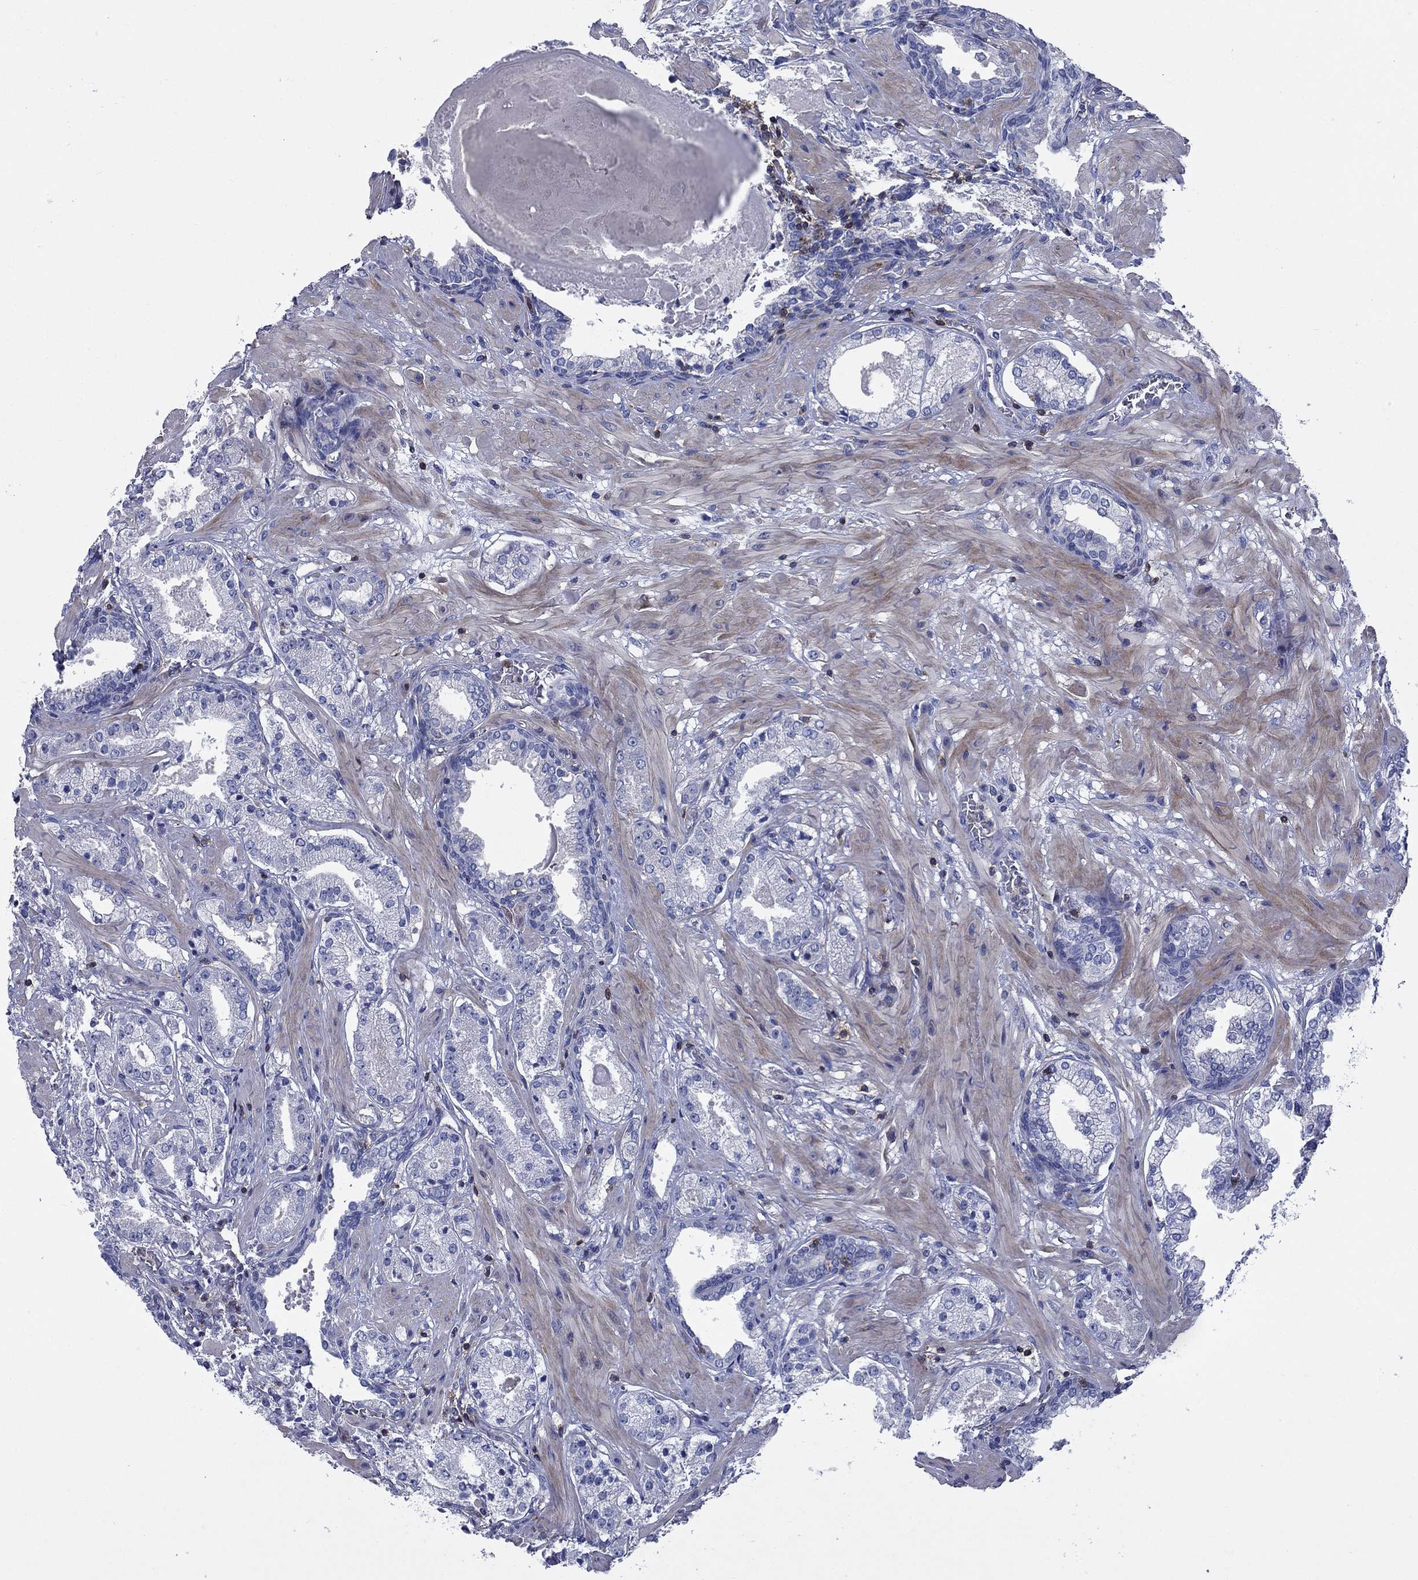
{"staining": {"intensity": "negative", "quantity": "none", "location": "none"}, "tissue": "prostate cancer", "cell_type": "Tumor cells", "image_type": "cancer", "snomed": [{"axis": "morphology", "description": "Adenocarcinoma, NOS"}, {"axis": "topography", "description": "Prostate and seminal vesicle, NOS"}, {"axis": "topography", "description": "Prostate"}], "caption": "The histopathology image displays no staining of tumor cells in prostate adenocarcinoma.", "gene": "SIT1", "patient": {"sex": "male", "age": 44}}